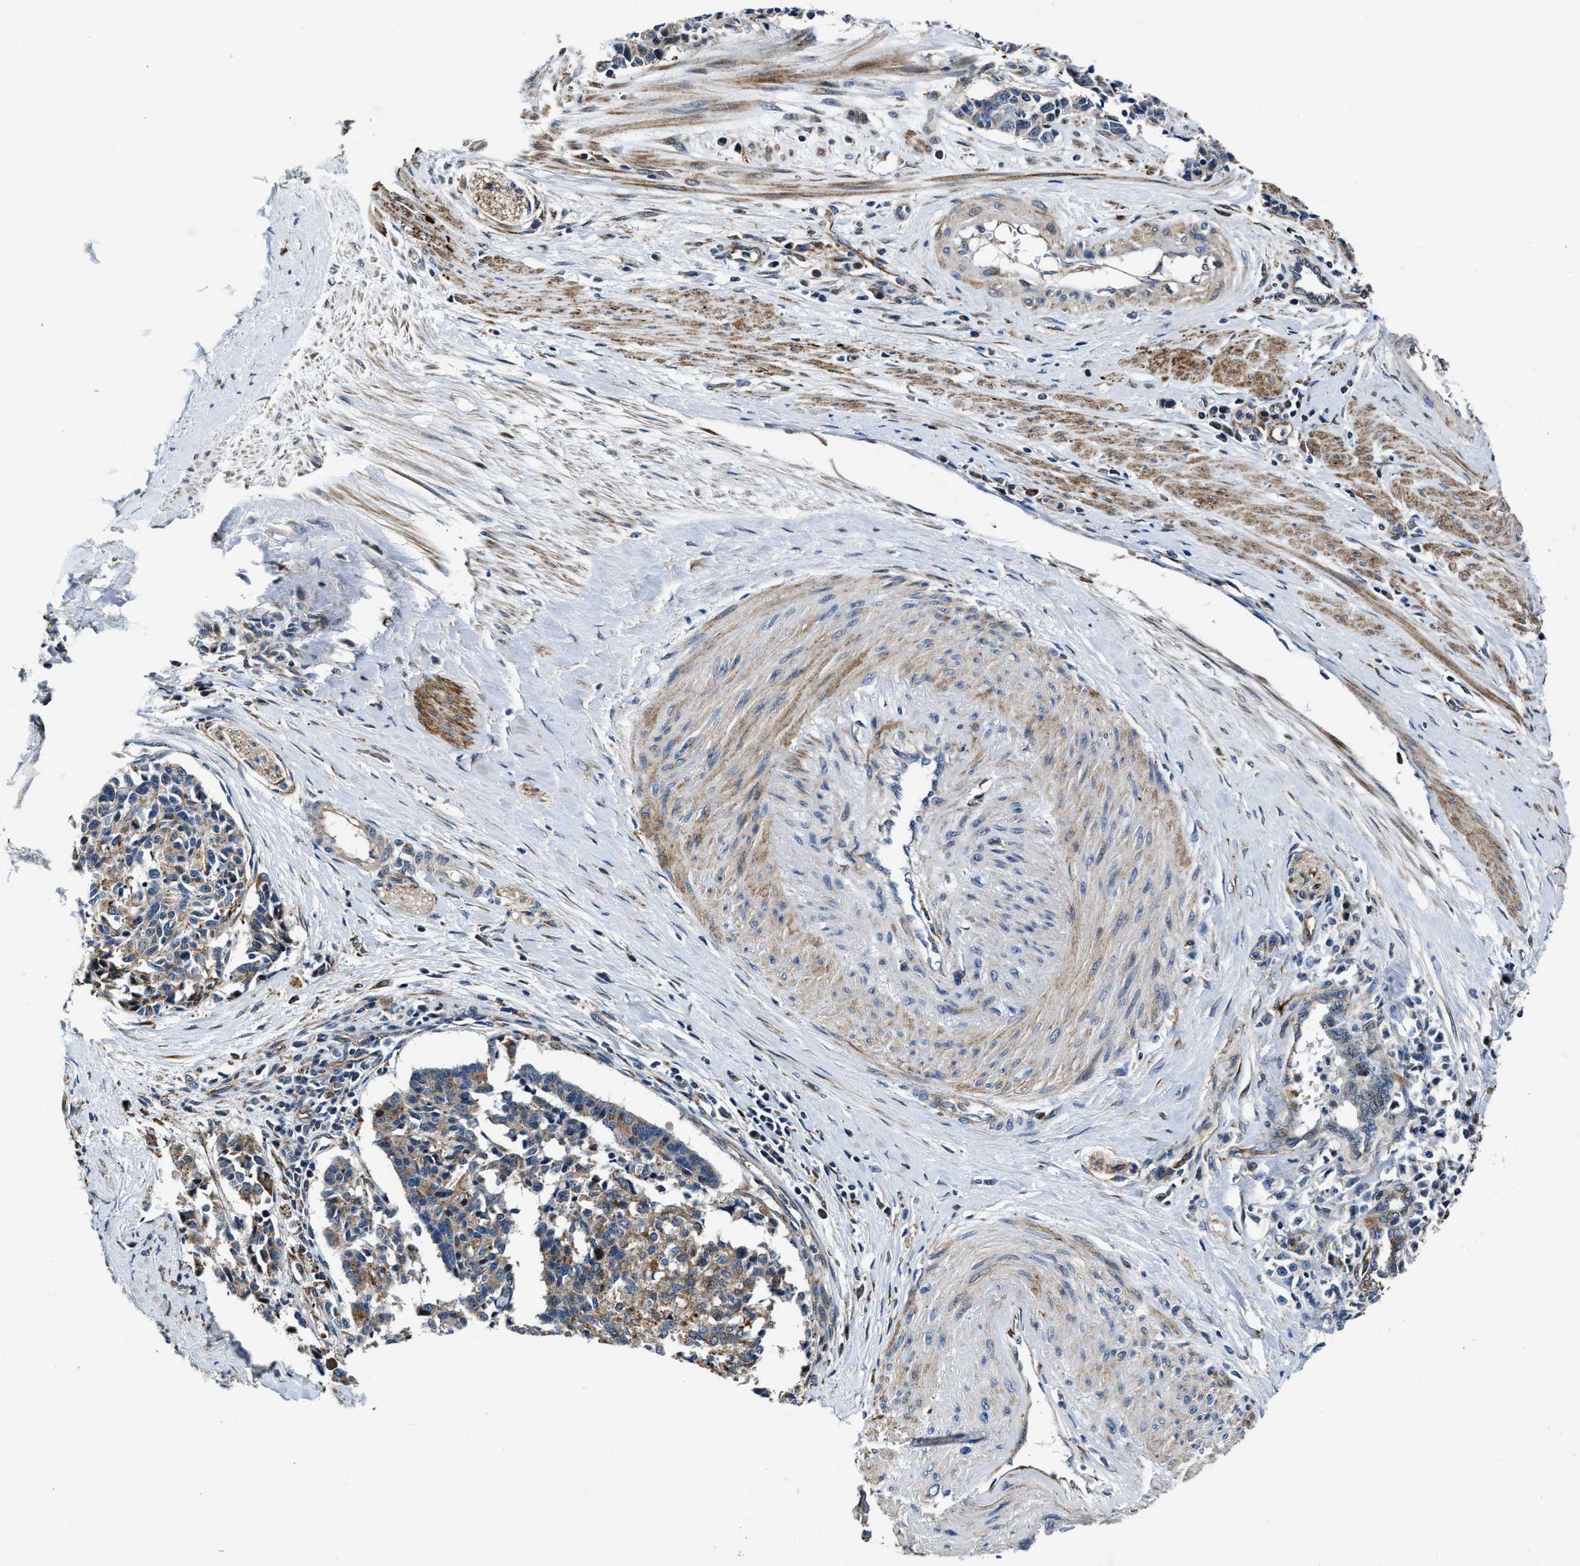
{"staining": {"intensity": "weak", "quantity": "25%-75%", "location": "cytoplasmic/membranous"}, "tissue": "cervical cancer", "cell_type": "Tumor cells", "image_type": "cancer", "snomed": [{"axis": "morphology", "description": "Squamous cell carcinoma, NOS"}, {"axis": "topography", "description": "Cervix"}], "caption": "Brown immunohistochemical staining in cervical cancer exhibits weak cytoplasmic/membranous positivity in approximately 25%-75% of tumor cells.", "gene": "C2orf66", "patient": {"sex": "female", "age": 35}}